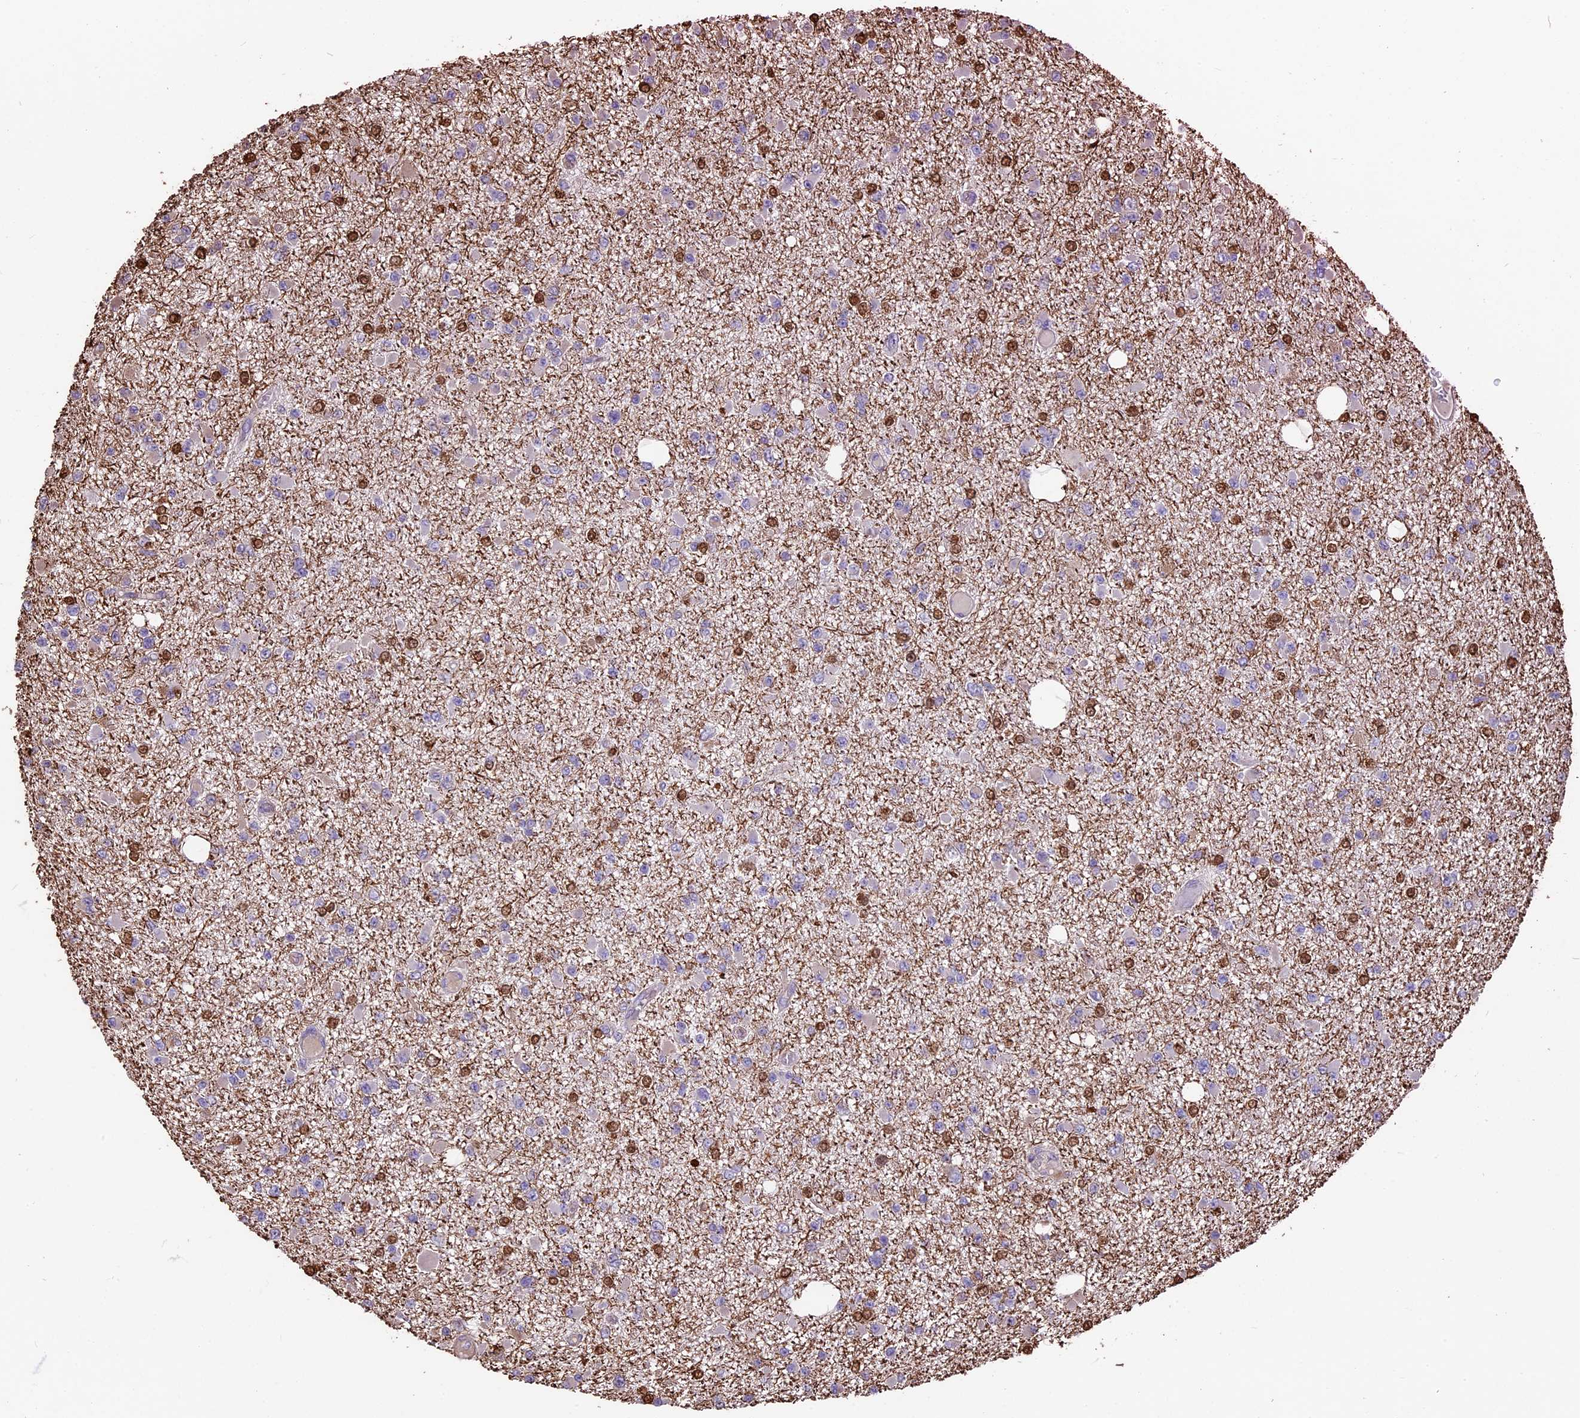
{"staining": {"intensity": "moderate", "quantity": "<25%", "location": "nuclear"}, "tissue": "glioma", "cell_type": "Tumor cells", "image_type": "cancer", "snomed": [{"axis": "morphology", "description": "Glioma, malignant, Low grade"}, {"axis": "topography", "description": "Brain"}], "caption": "Immunohistochemistry (IHC) staining of glioma, which demonstrates low levels of moderate nuclear staining in about <25% of tumor cells indicating moderate nuclear protein positivity. The staining was performed using DAB (brown) for protein detection and nuclei were counterstained in hematoxylin (blue).", "gene": "VWA3A", "patient": {"sex": "female", "age": 22}}